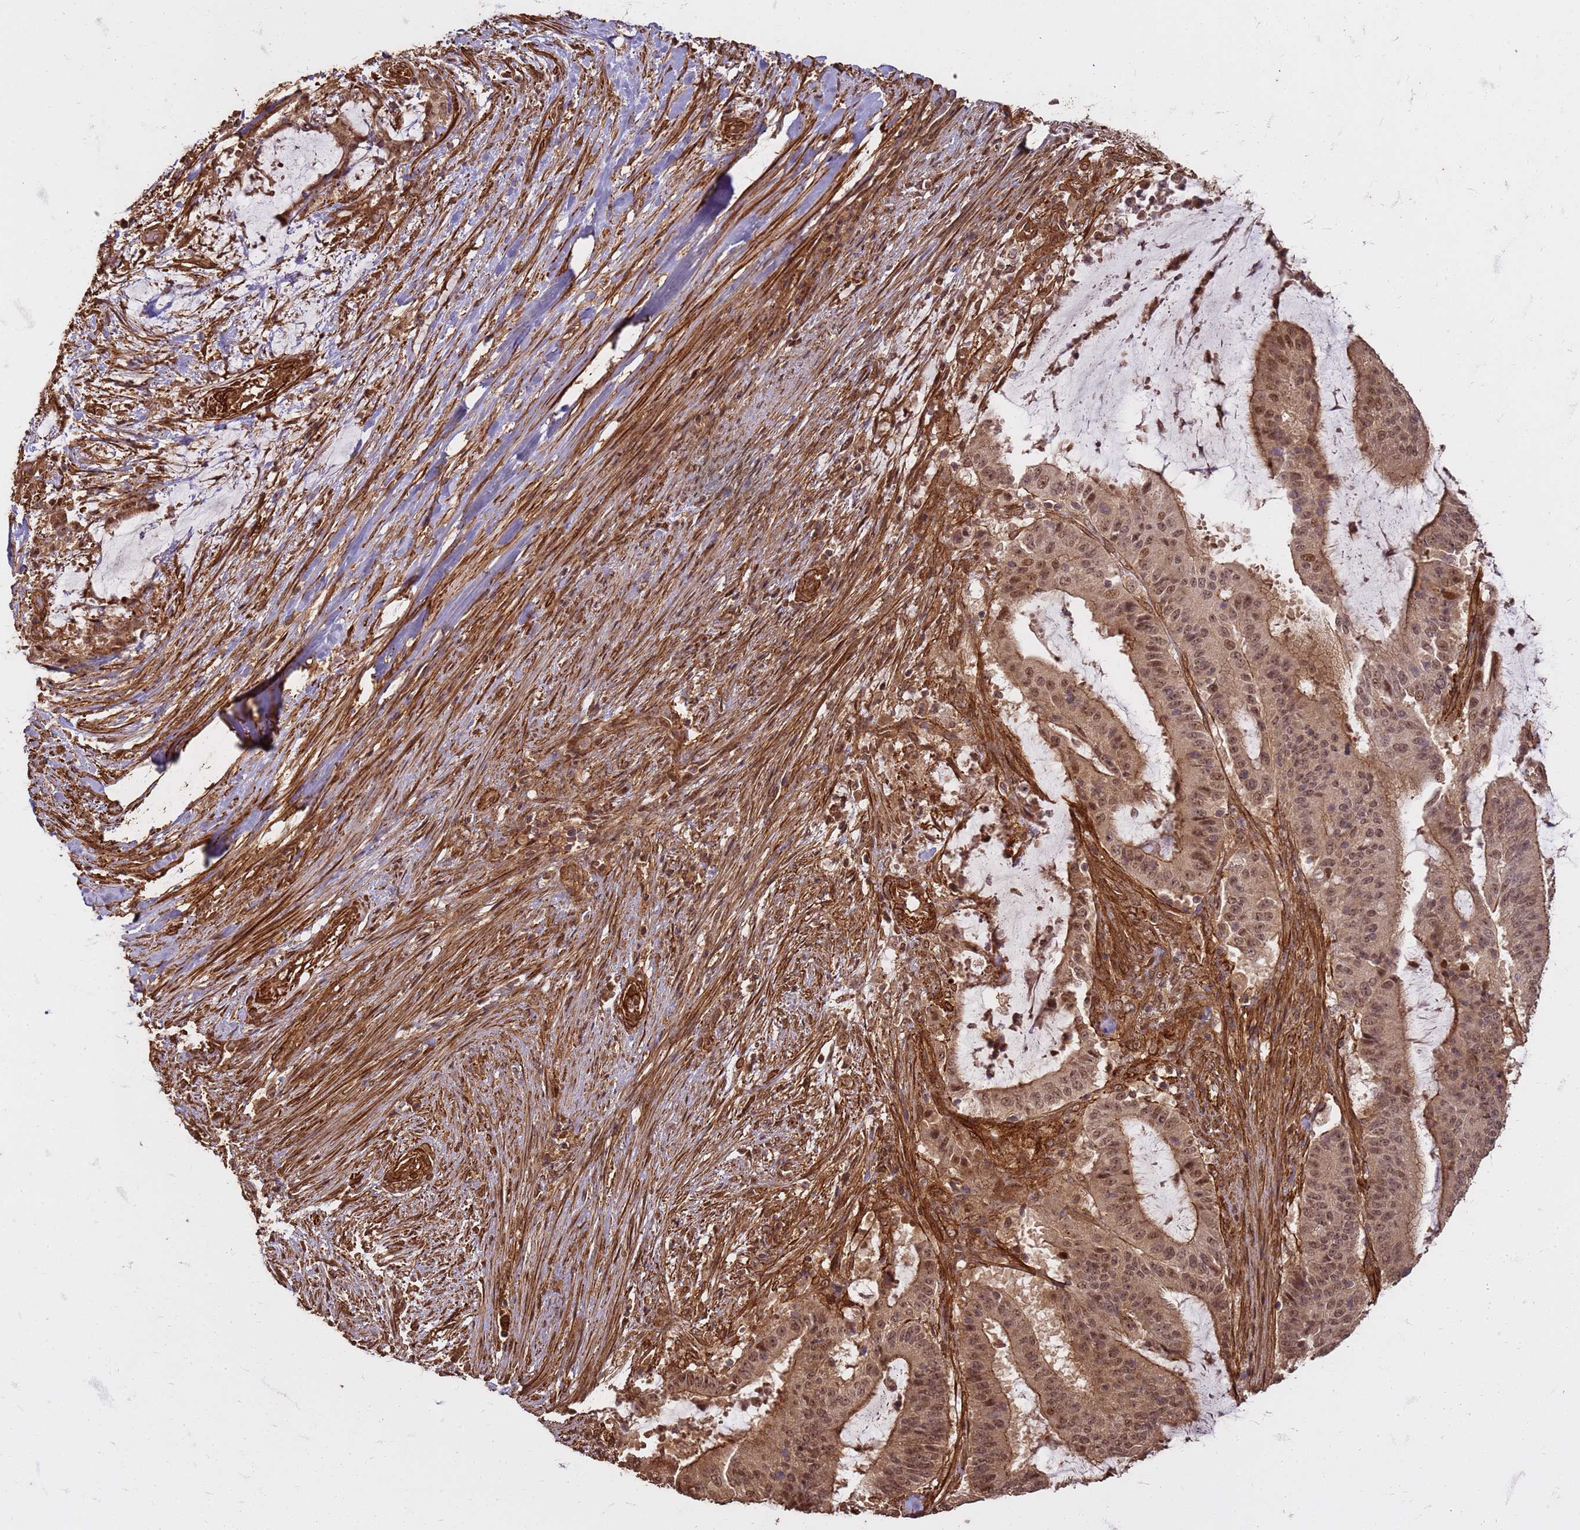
{"staining": {"intensity": "moderate", "quantity": ">75%", "location": "cytoplasmic/membranous,nuclear"}, "tissue": "liver cancer", "cell_type": "Tumor cells", "image_type": "cancer", "snomed": [{"axis": "morphology", "description": "Normal tissue, NOS"}, {"axis": "morphology", "description": "Cholangiocarcinoma"}, {"axis": "topography", "description": "Liver"}, {"axis": "topography", "description": "Peripheral nerve tissue"}], "caption": "DAB (3,3'-diaminobenzidine) immunohistochemical staining of human cholangiocarcinoma (liver) demonstrates moderate cytoplasmic/membranous and nuclear protein expression in about >75% of tumor cells.", "gene": "KIF26A", "patient": {"sex": "female", "age": 73}}